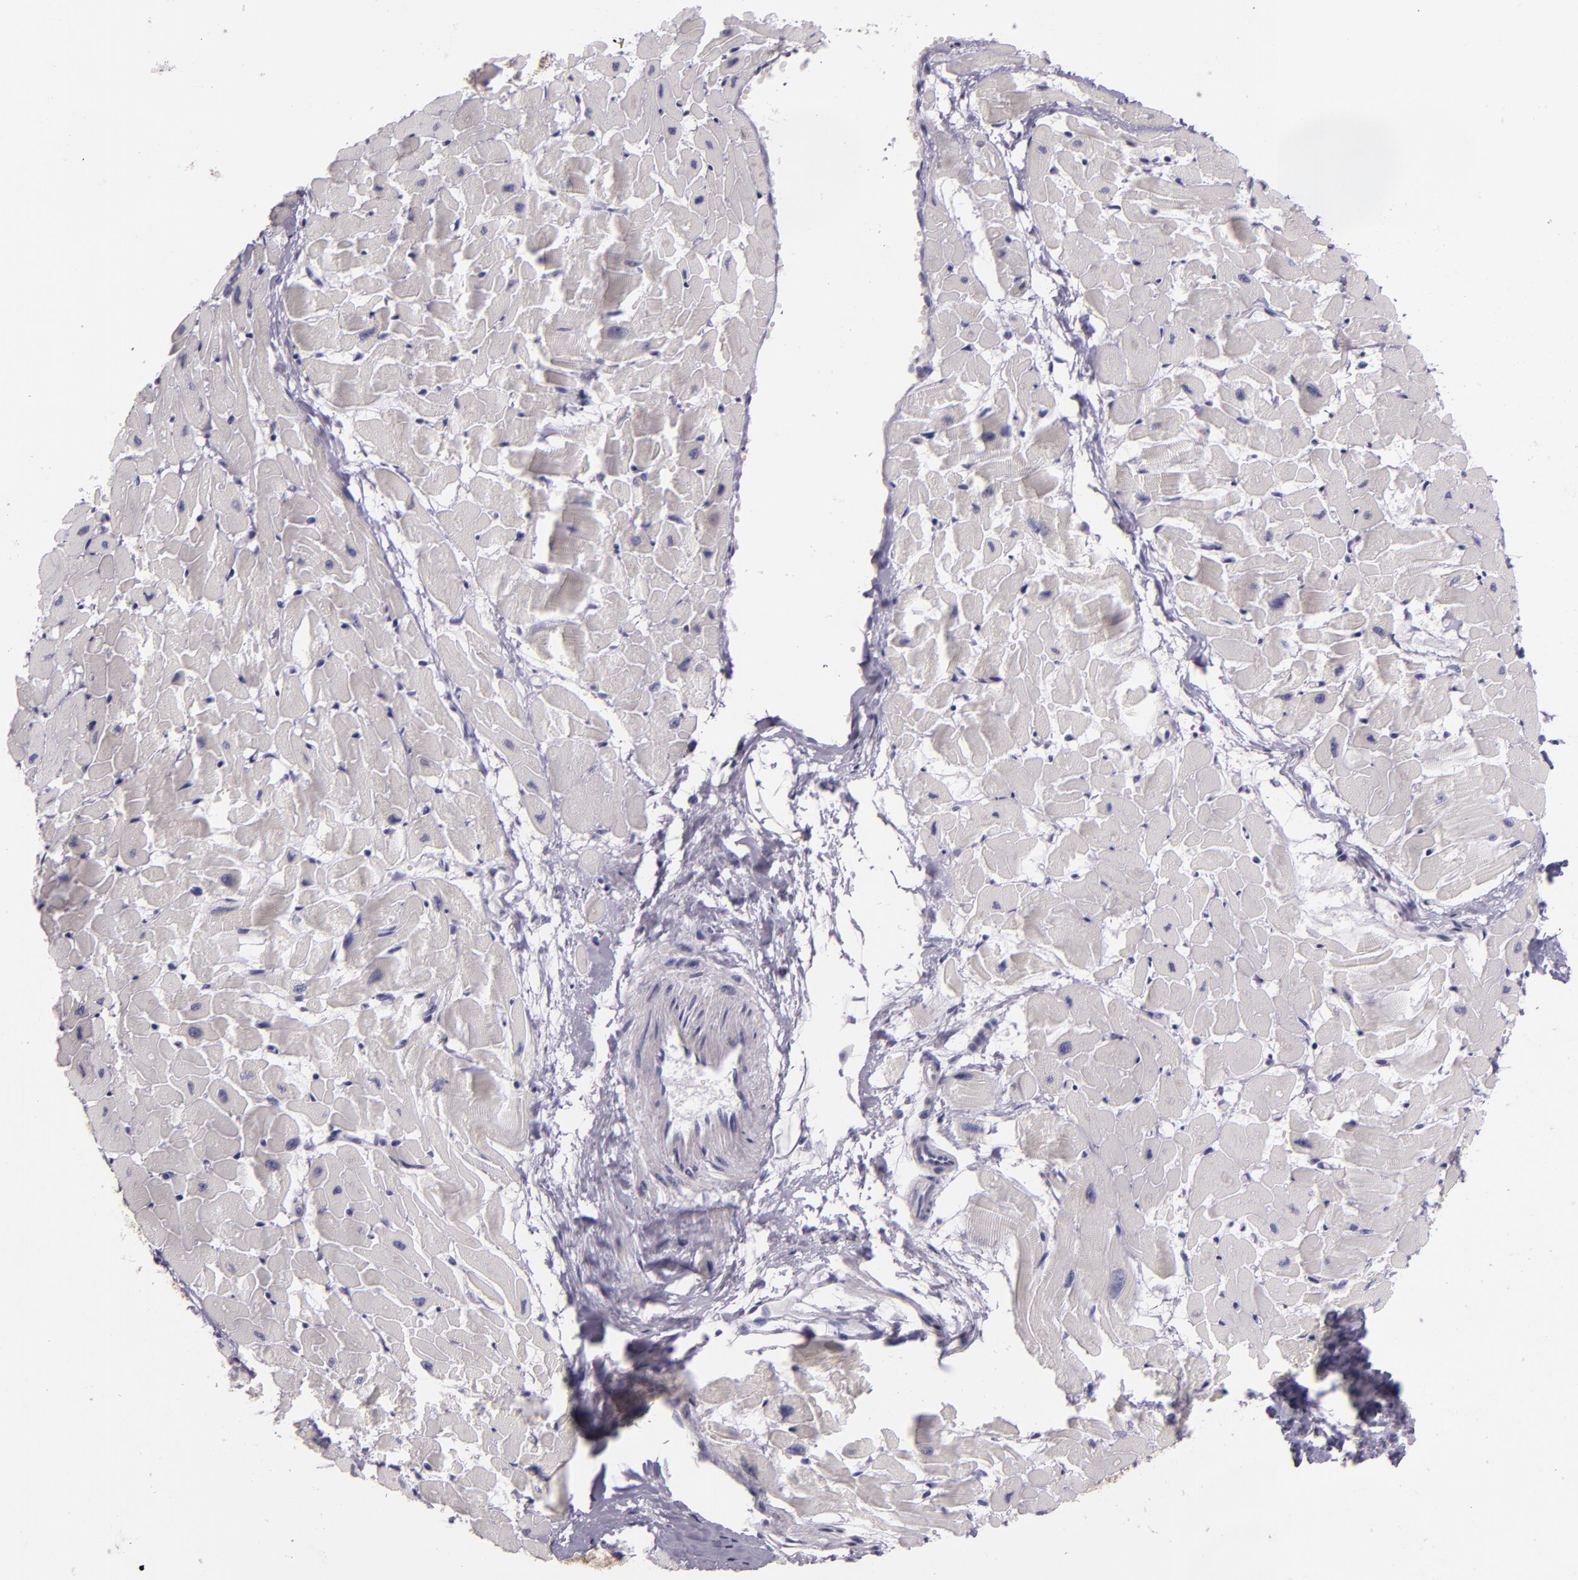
{"staining": {"intensity": "negative", "quantity": "none", "location": "none"}, "tissue": "heart muscle", "cell_type": "Cardiomyocytes", "image_type": "normal", "snomed": [{"axis": "morphology", "description": "Normal tissue, NOS"}, {"axis": "topography", "description": "Heart"}], "caption": "Heart muscle stained for a protein using immunohistochemistry demonstrates no staining cardiomyocytes.", "gene": "INA", "patient": {"sex": "female", "age": 19}}